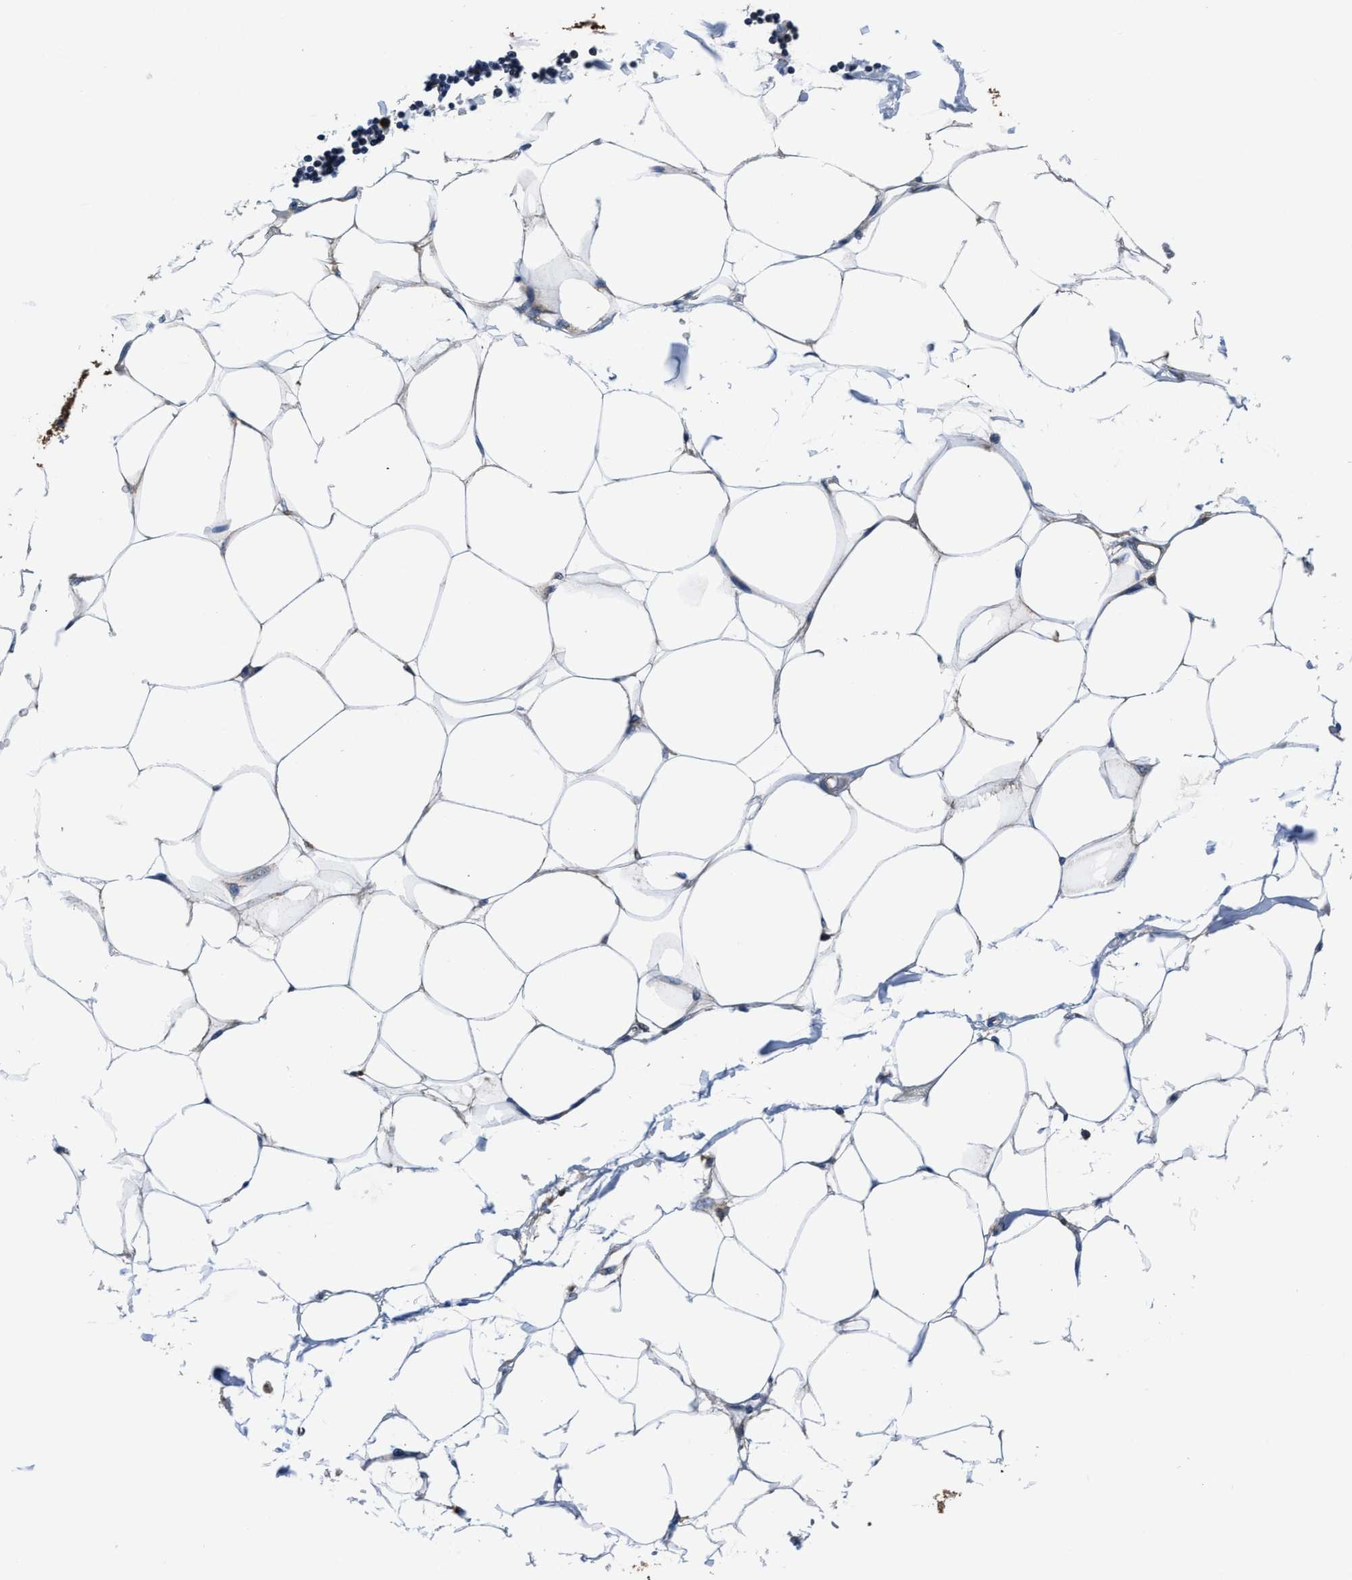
{"staining": {"intensity": "negative", "quantity": "none", "location": "none"}, "tissue": "adipose tissue", "cell_type": "Adipocytes", "image_type": "normal", "snomed": [{"axis": "morphology", "description": "Normal tissue, NOS"}, {"axis": "morphology", "description": "Adenocarcinoma, NOS"}, {"axis": "topography", "description": "Colon"}, {"axis": "topography", "description": "Peripheral nerve tissue"}], "caption": "IHC of normal adipose tissue displays no staining in adipocytes. Nuclei are stained in blue.", "gene": "TMEM30A", "patient": {"sex": "male", "age": 14}}